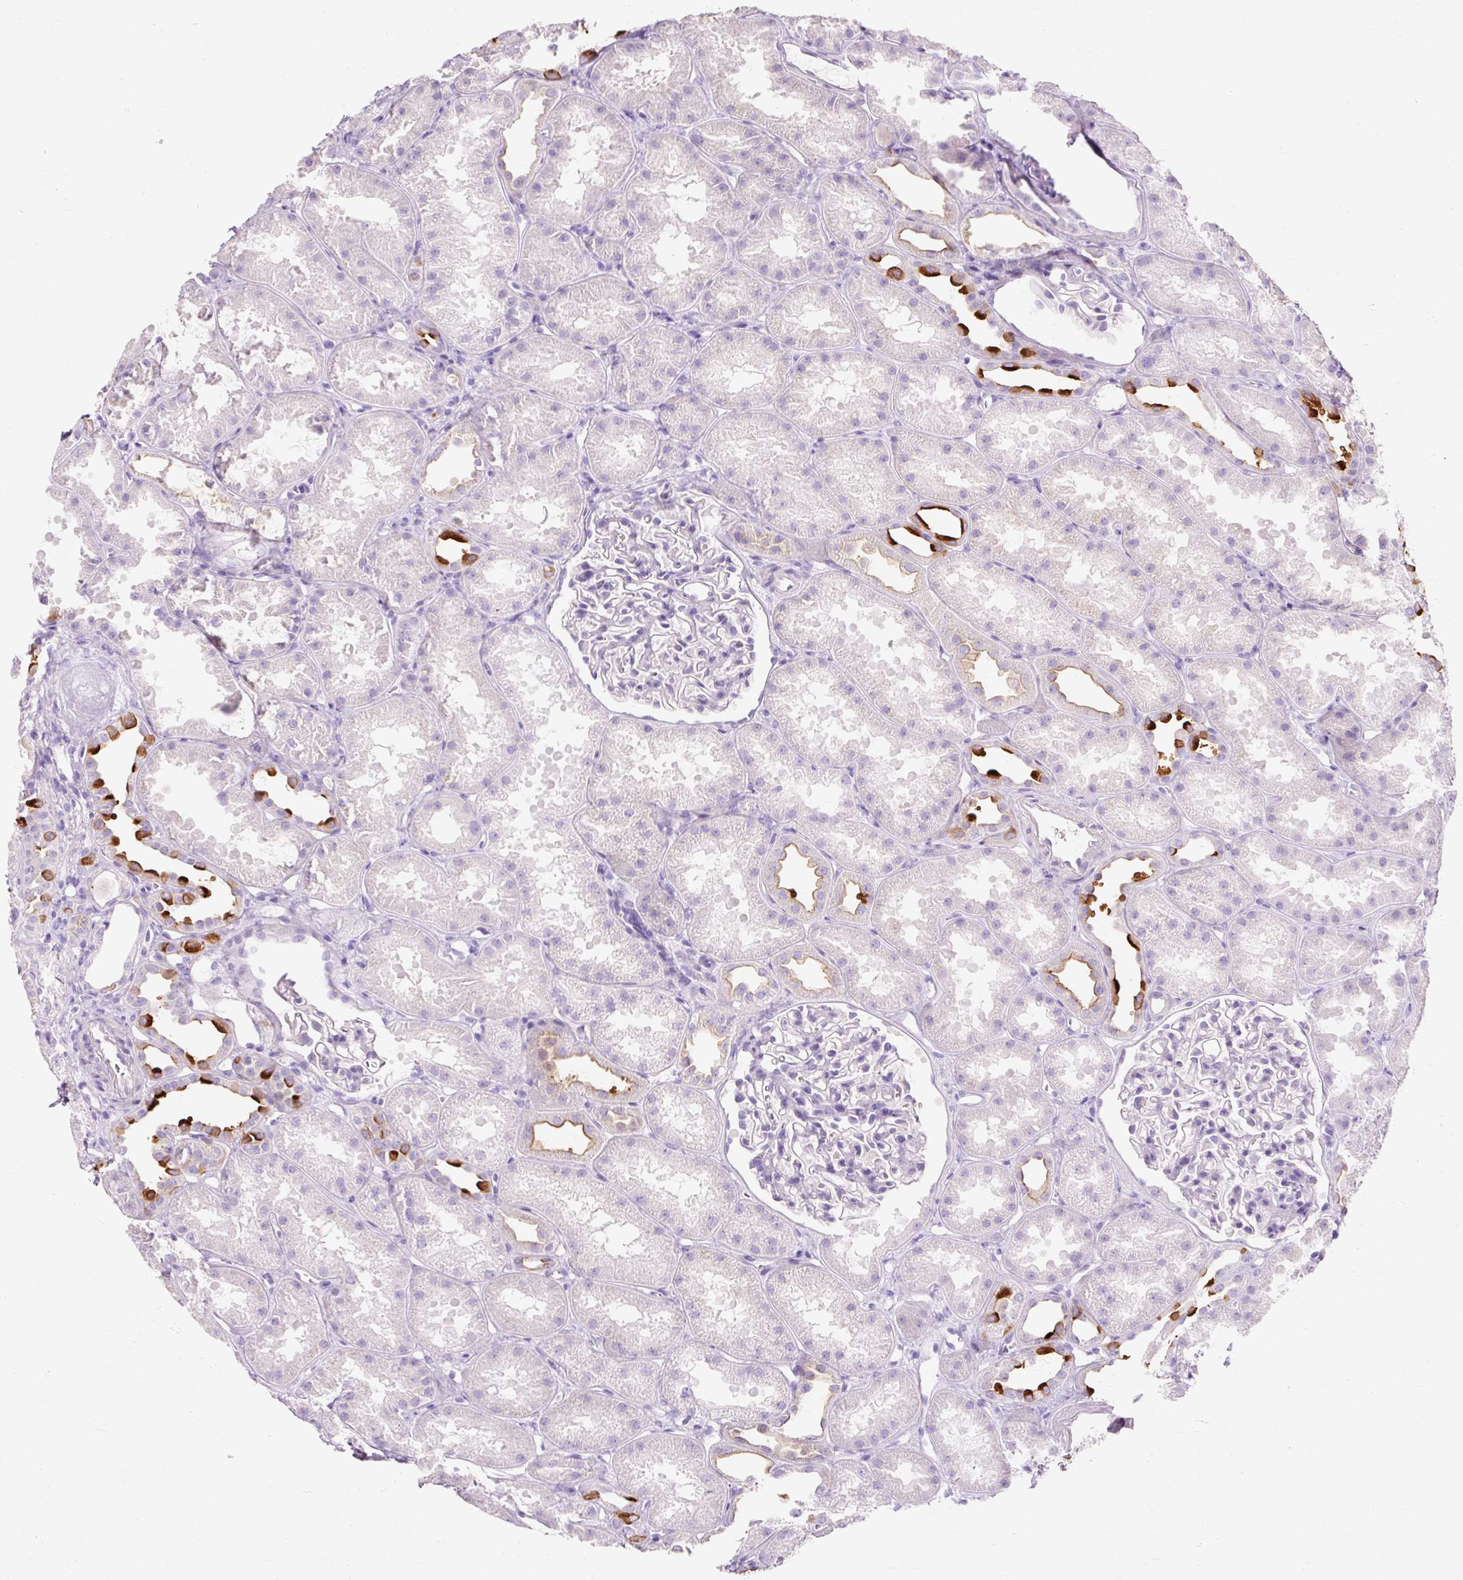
{"staining": {"intensity": "negative", "quantity": "none", "location": "none"}, "tissue": "kidney", "cell_type": "Cells in glomeruli", "image_type": "normal", "snomed": [{"axis": "morphology", "description": "Normal tissue, NOS"}, {"axis": "topography", "description": "Kidney"}], "caption": "Cells in glomeruli are negative for brown protein staining in benign kidney. The staining is performed using DAB (3,3'-diaminobenzidine) brown chromogen with nuclei counter-stained in using hematoxylin.", "gene": "TMEM213", "patient": {"sex": "male", "age": 61}}